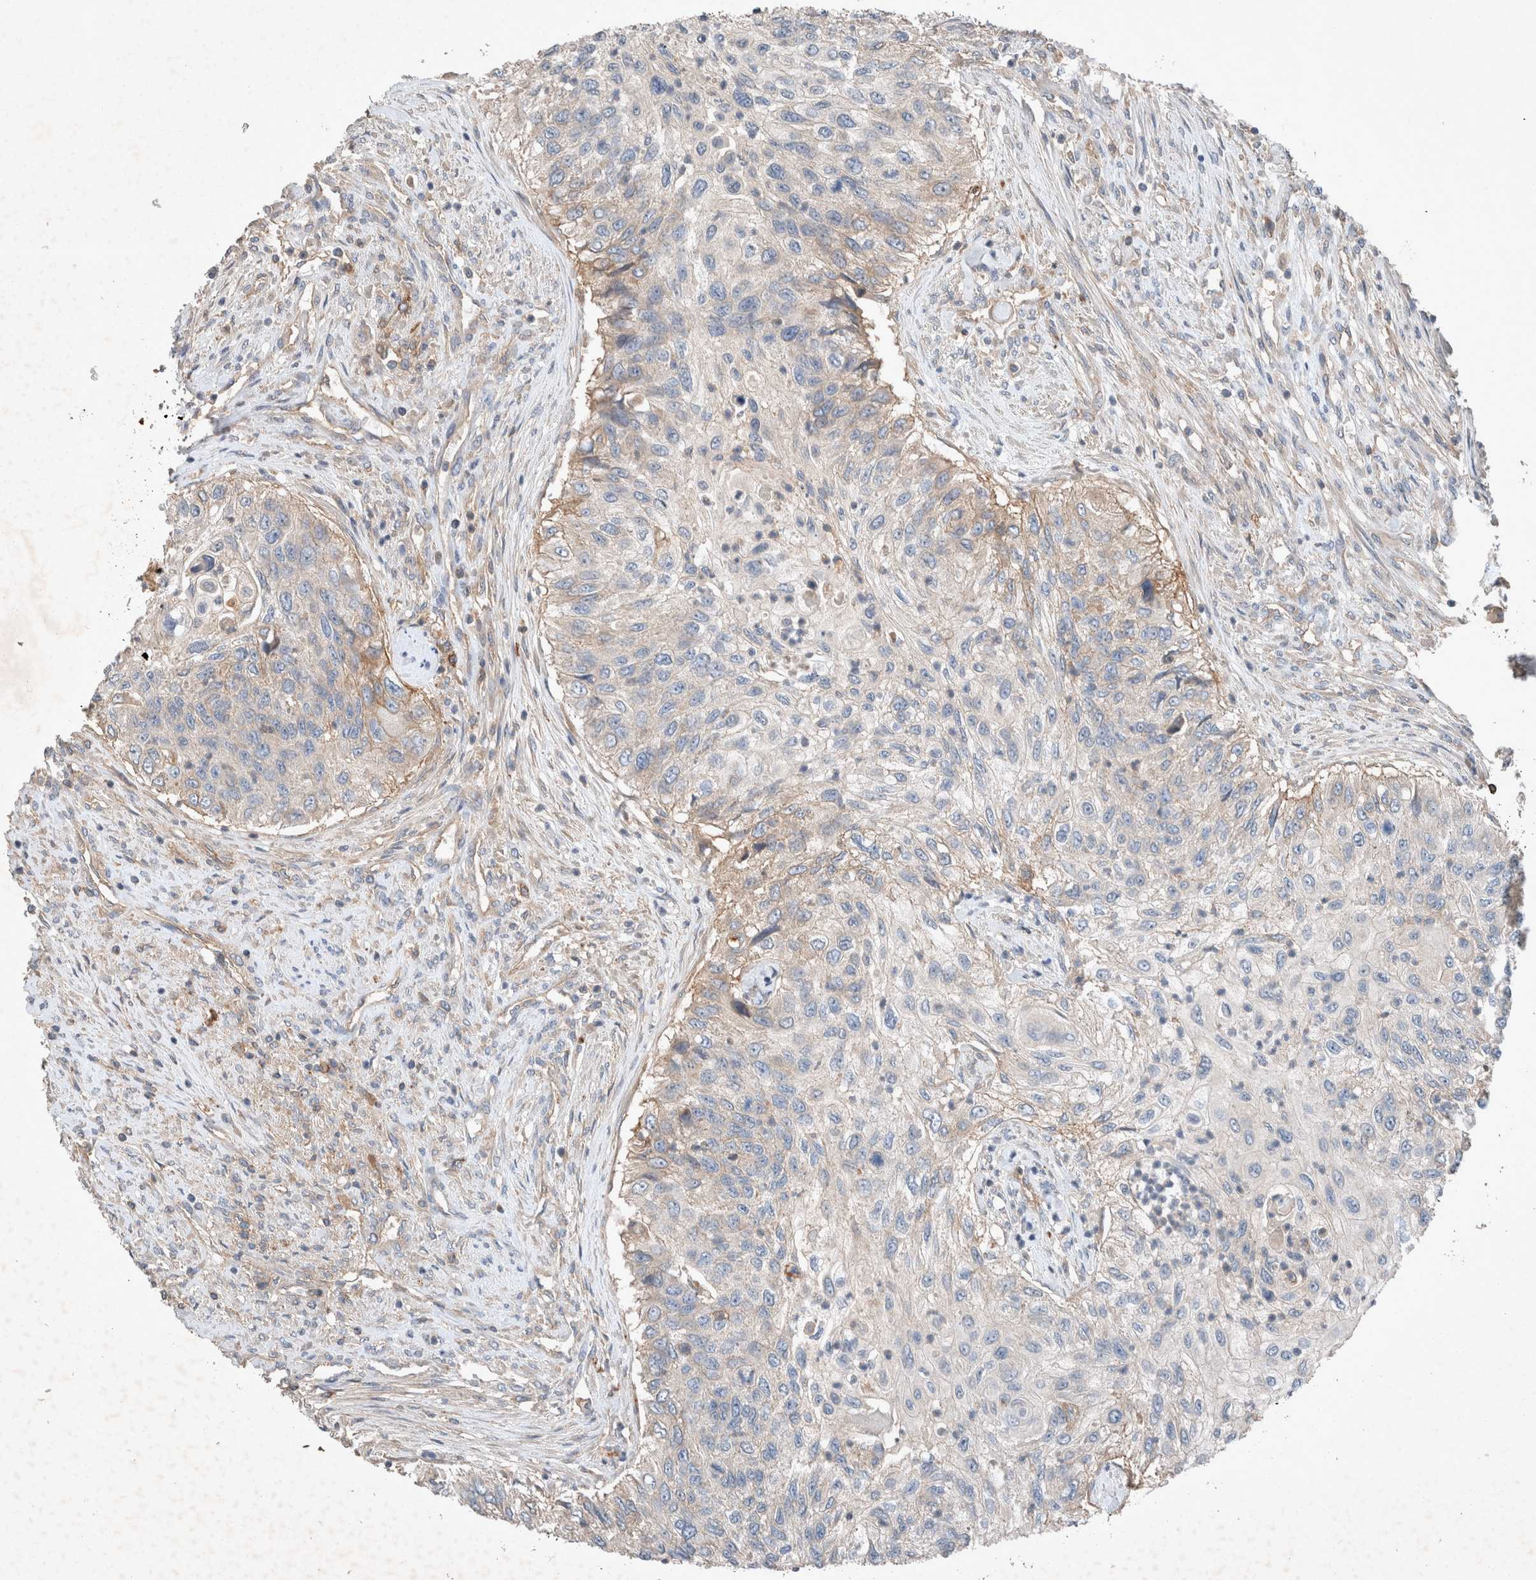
{"staining": {"intensity": "weak", "quantity": "<25%", "location": "cytoplasmic/membranous"}, "tissue": "urothelial cancer", "cell_type": "Tumor cells", "image_type": "cancer", "snomed": [{"axis": "morphology", "description": "Urothelial carcinoma, High grade"}, {"axis": "topography", "description": "Urinary bladder"}], "caption": "DAB immunohistochemical staining of human urothelial cancer displays no significant positivity in tumor cells.", "gene": "UGCG", "patient": {"sex": "female", "age": 60}}